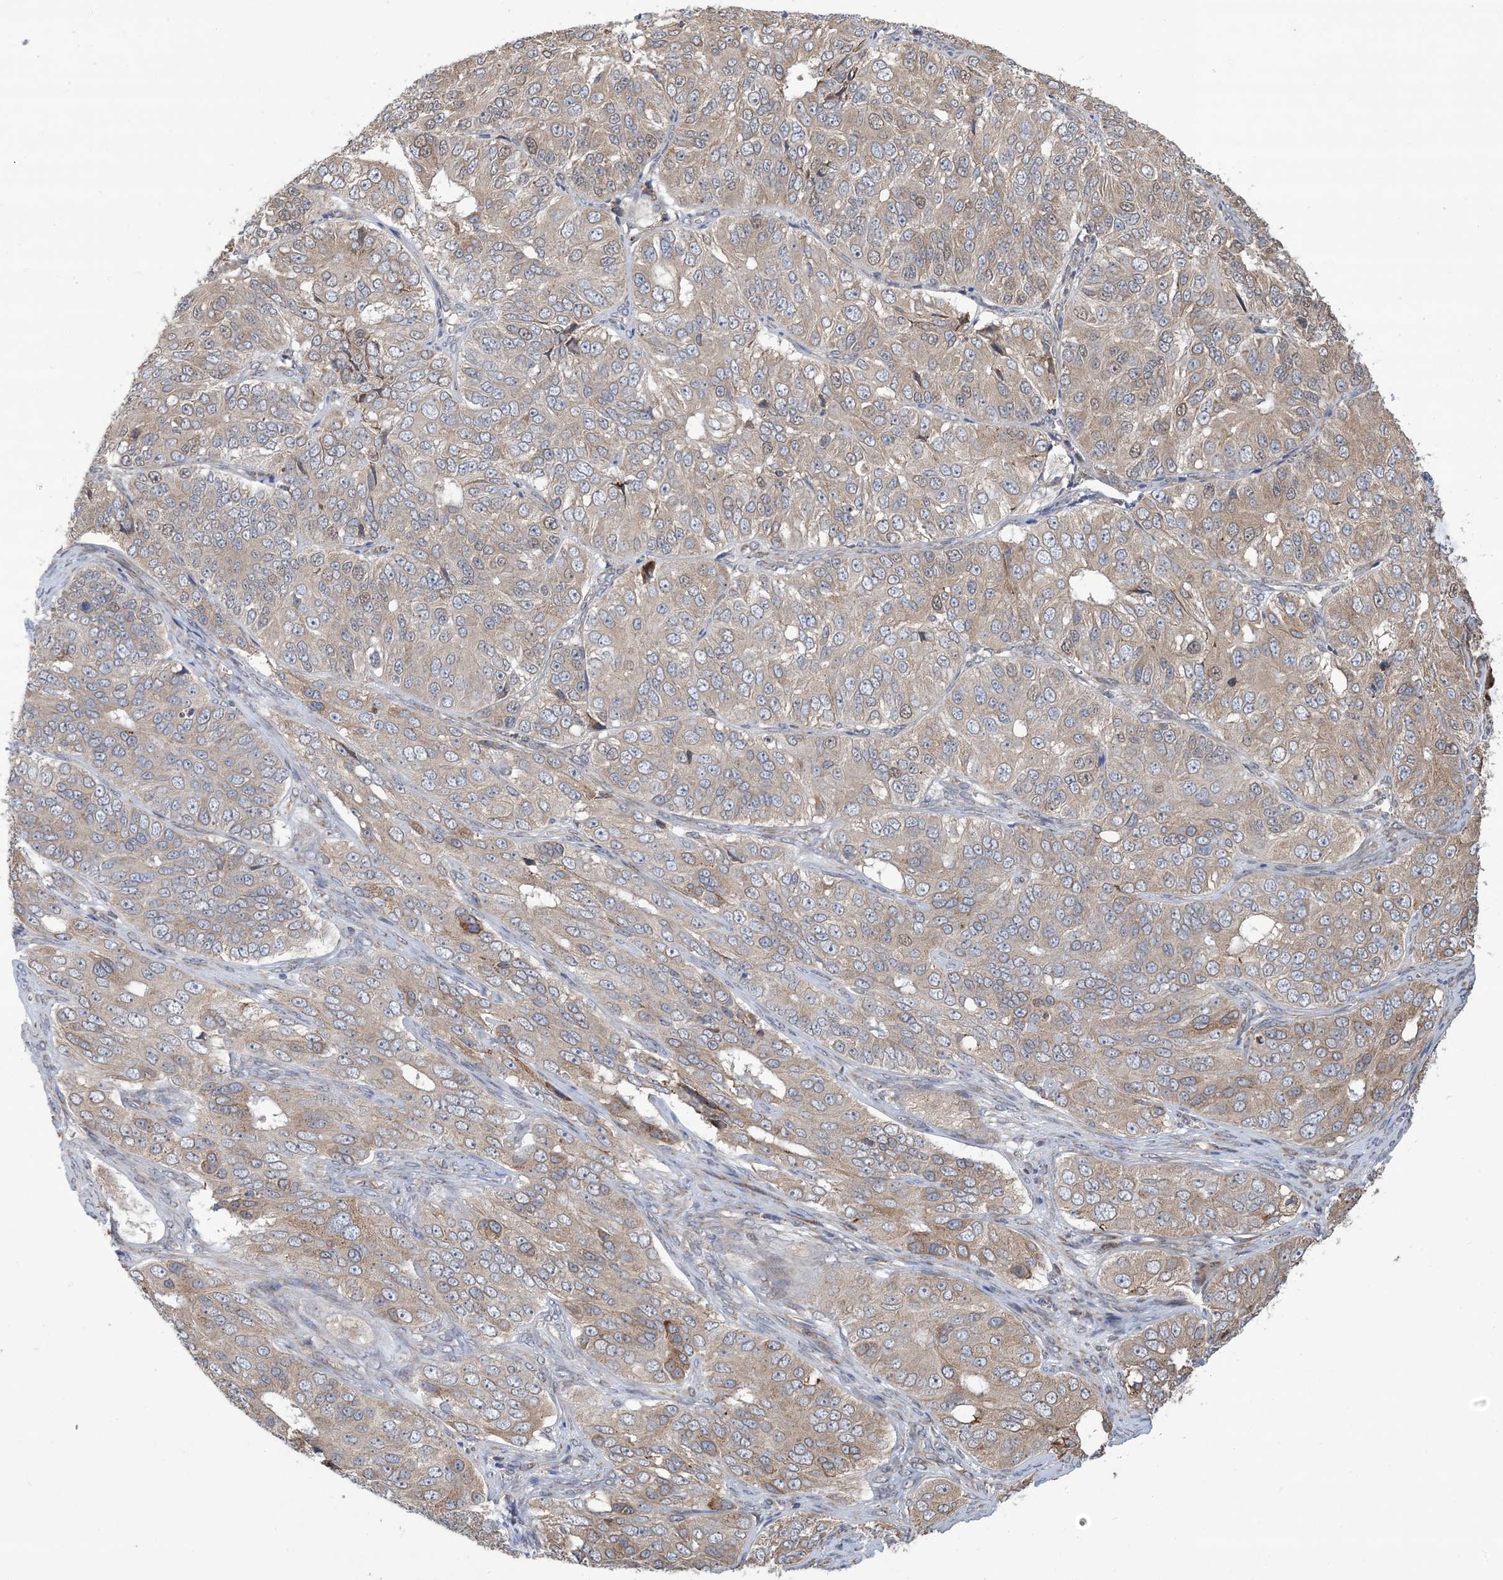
{"staining": {"intensity": "moderate", "quantity": "<25%", "location": "cytoplasmic/membranous"}, "tissue": "ovarian cancer", "cell_type": "Tumor cells", "image_type": "cancer", "snomed": [{"axis": "morphology", "description": "Carcinoma, endometroid"}, {"axis": "topography", "description": "Ovary"}], "caption": "Endometroid carcinoma (ovarian) stained for a protein displays moderate cytoplasmic/membranous positivity in tumor cells. (DAB (3,3'-diaminobenzidine) = brown stain, brightfield microscopy at high magnification).", "gene": "CLEC16A", "patient": {"sex": "female", "age": 51}}